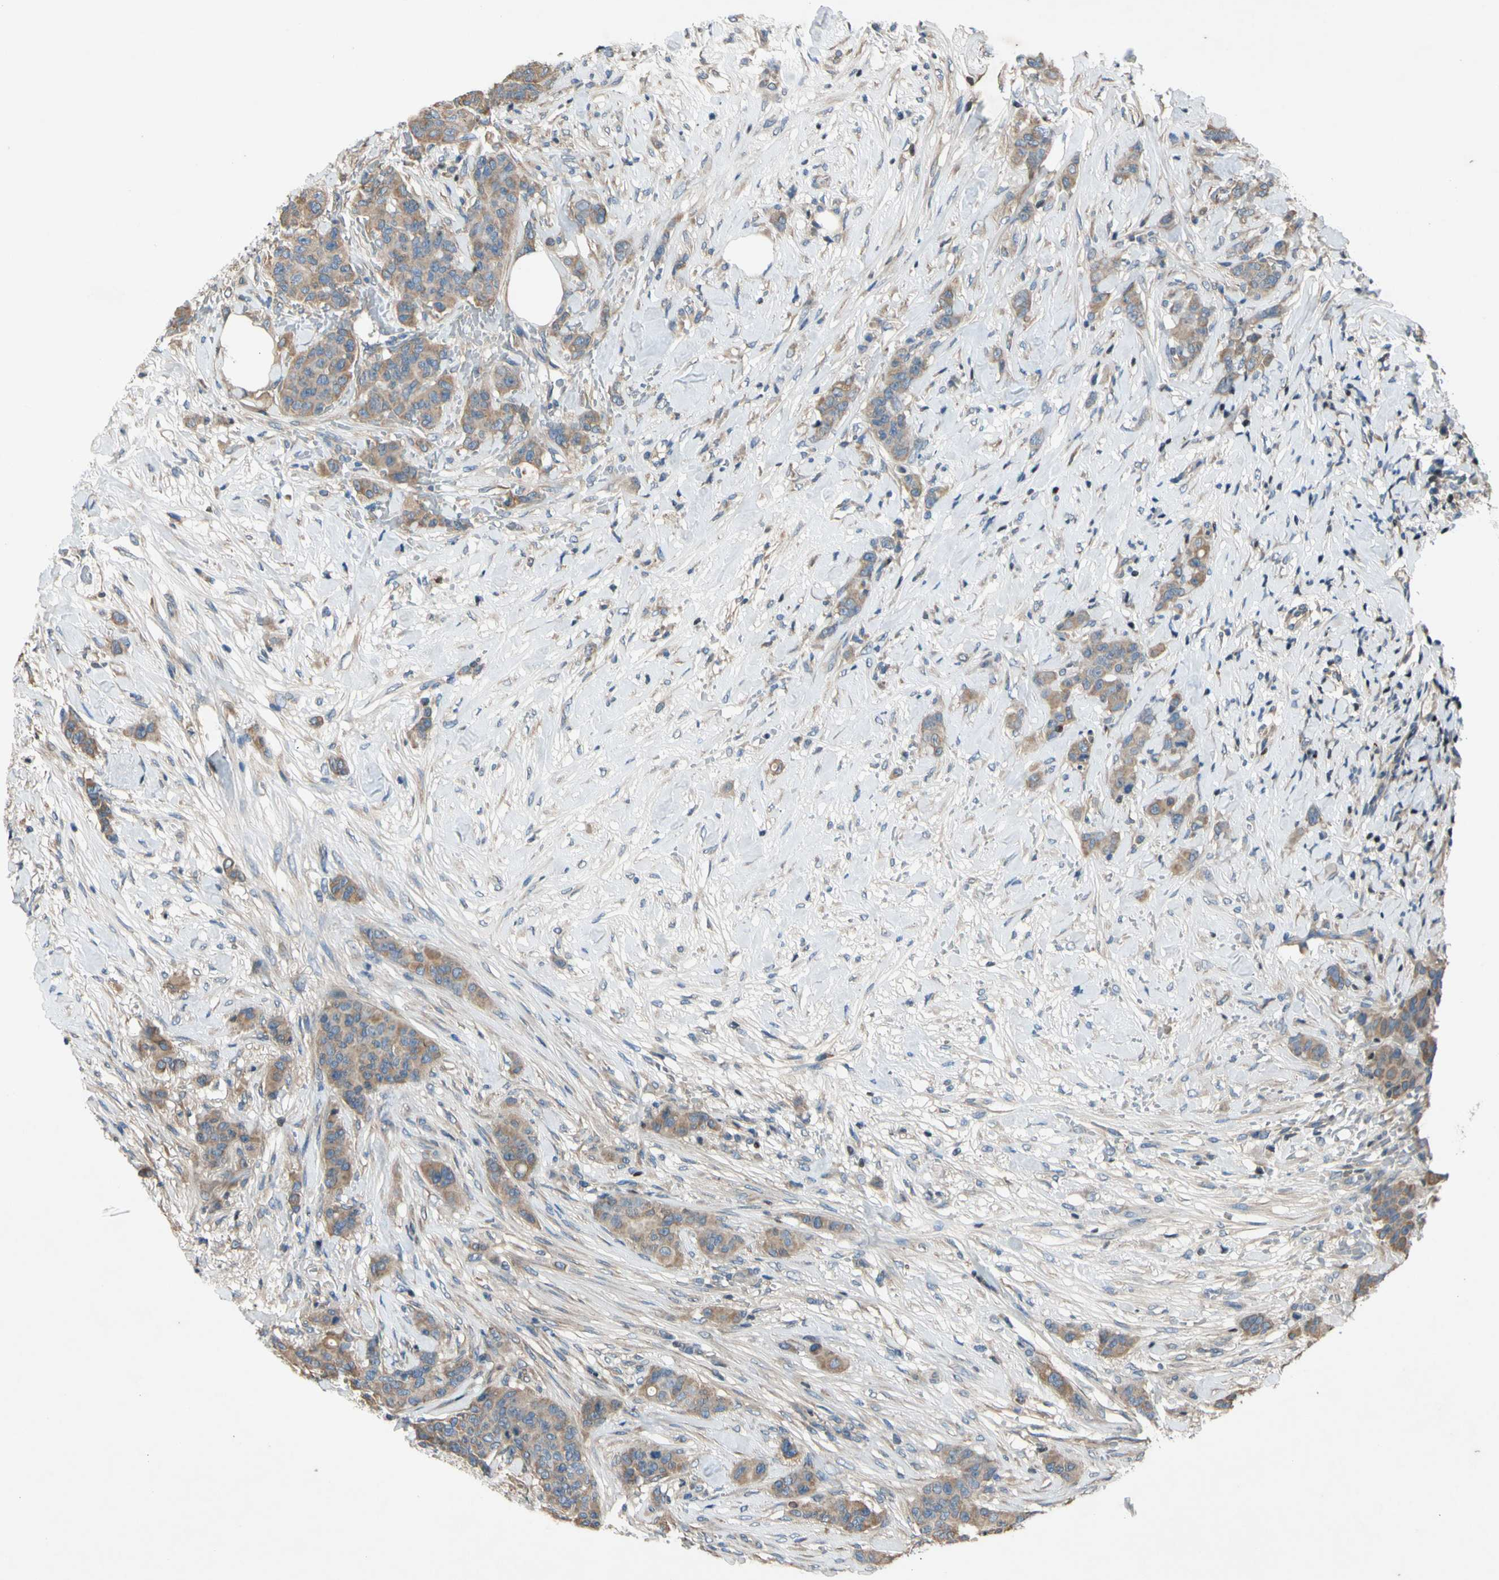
{"staining": {"intensity": "weak", "quantity": ">75%", "location": "cytoplasmic/membranous"}, "tissue": "breast cancer", "cell_type": "Tumor cells", "image_type": "cancer", "snomed": [{"axis": "morphology", "description": "Duct carcinoma"}, {"axis": "topography", "description": "Breast"}], "caption": "Brown immunohistochemical staining in human breast intraductal carcinoma exhibits weak cytoplasmic/membranous expression in about >75% of tumor cells.", "gene": "TBX21", "patient": {"sex": "female", "age": 40}}